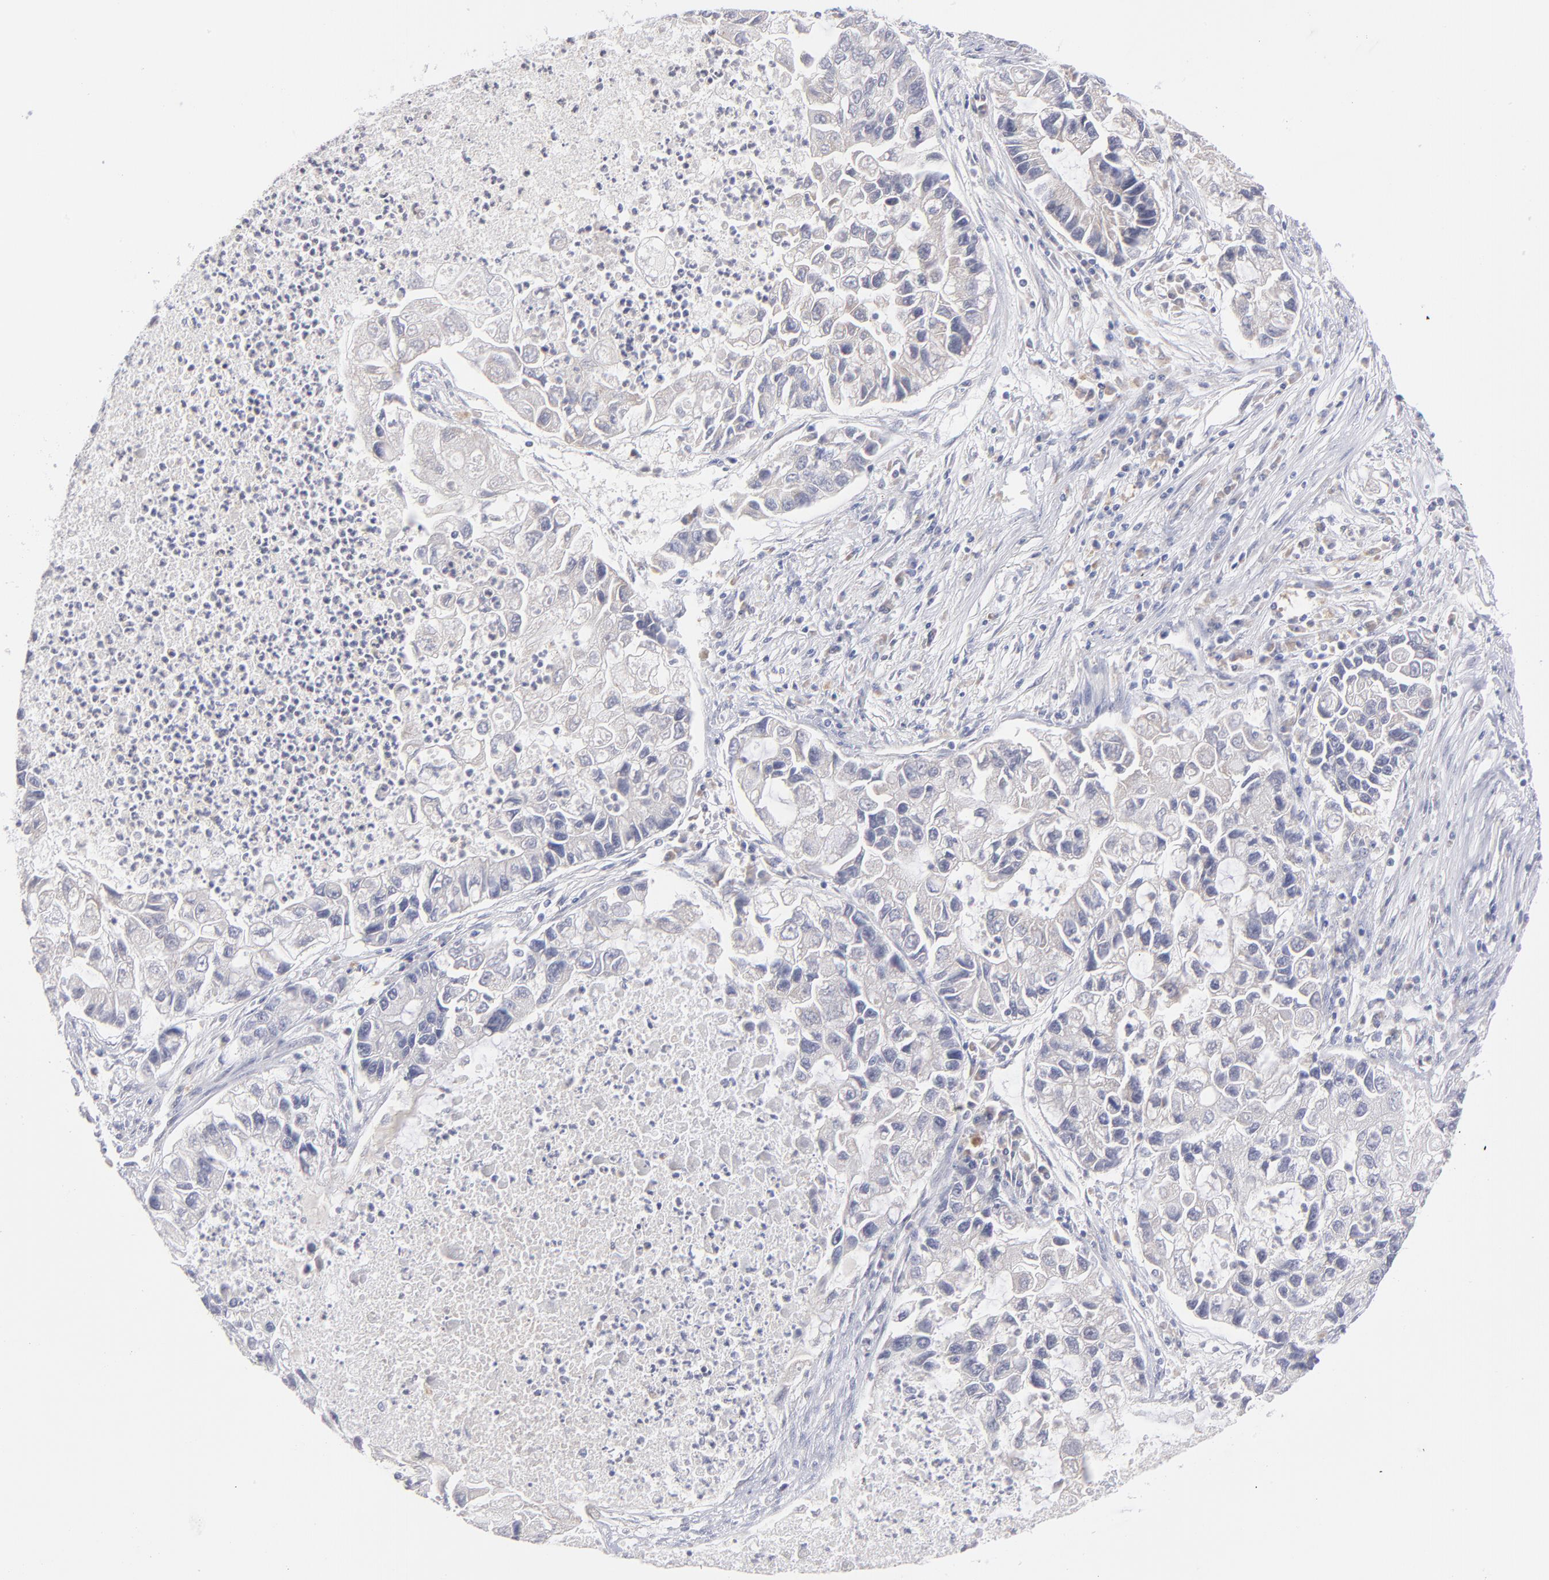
{"staining": {"intensity": "negative", "quantity": "none", "location": "none"}, "tissue": "lung cancer", "cell_type": "Tumor cells", "image_type": "cancer", "snomed": [{"axis": "morphology", "description": "Adenocarcinoma, NOS"}, {"axis": "topography", "description": "Lung"}], "caption": "DAB (3,3'-diaminobenzidine) immunohistochemical staining of human lung cancer demonstrates no significant expression in tumor cells. The staining is performed using DAB (3,3'-diaminobenzidine) brown chromogen with nuclei counter-stained in using hematoxylin.", "gene": "MTHFD2", "patient": {"sex": "female", "age": 51}}